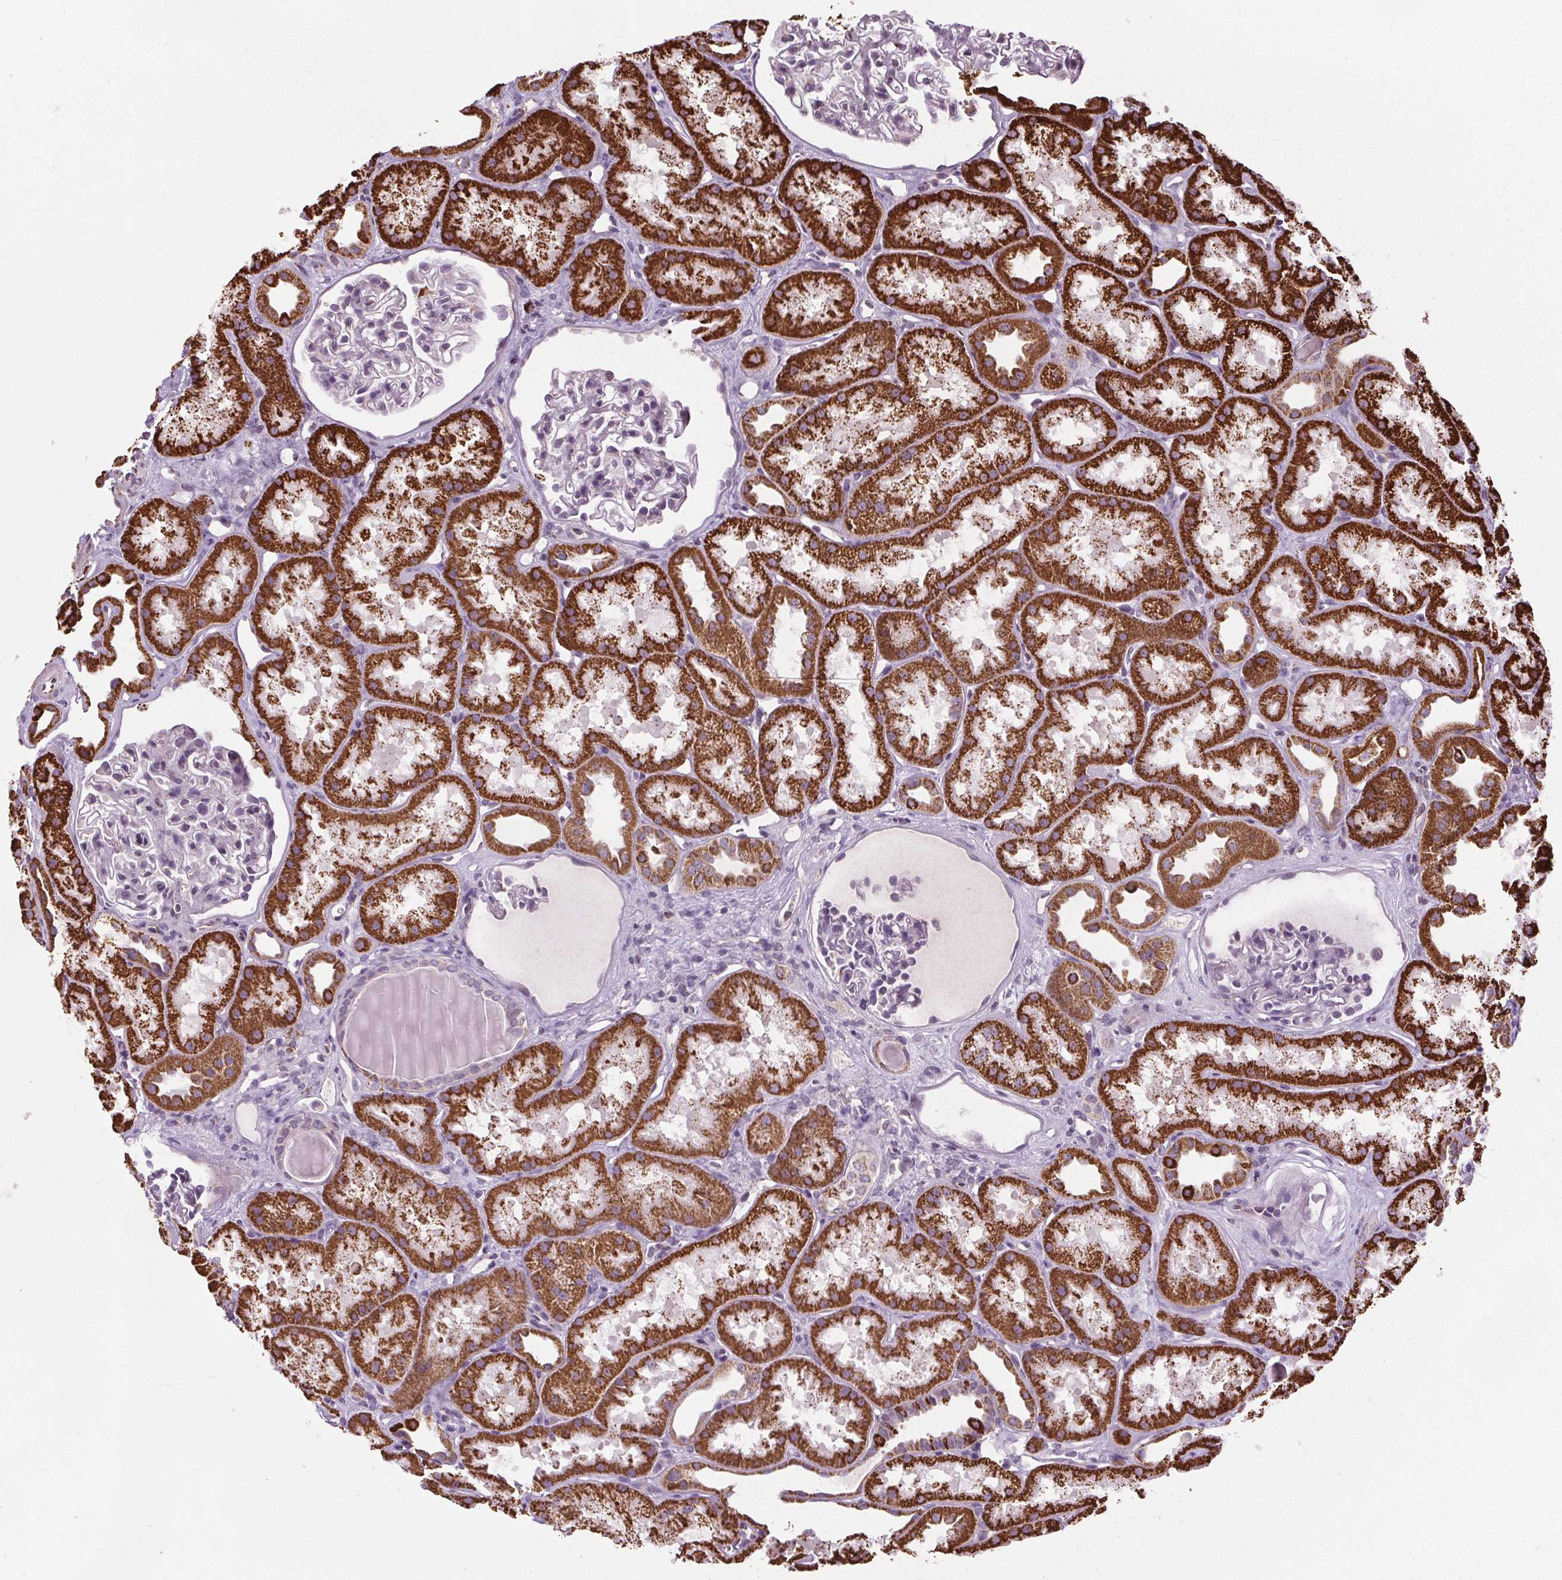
{"staining": {"intensity": "negative", "quantity": "none", "location": "none"}, "tissue": "kidney", "cell_type": "Cells in glomeruli", "image_type": "normal", "snomed": [{"axis": "morphology", "description": "Normal tissue, NOS"}, {"axis": "topography", "description": "Kidney"}], "caption": "The image exhibits no staining of cells in glomeruli in benign kidney. (Brightfield microscopy of DAB (3,3'-diaminobenzidine) IHC at high magnification).", "gene": "LFNG", "patient": {"sex": "male", "age": 61}}